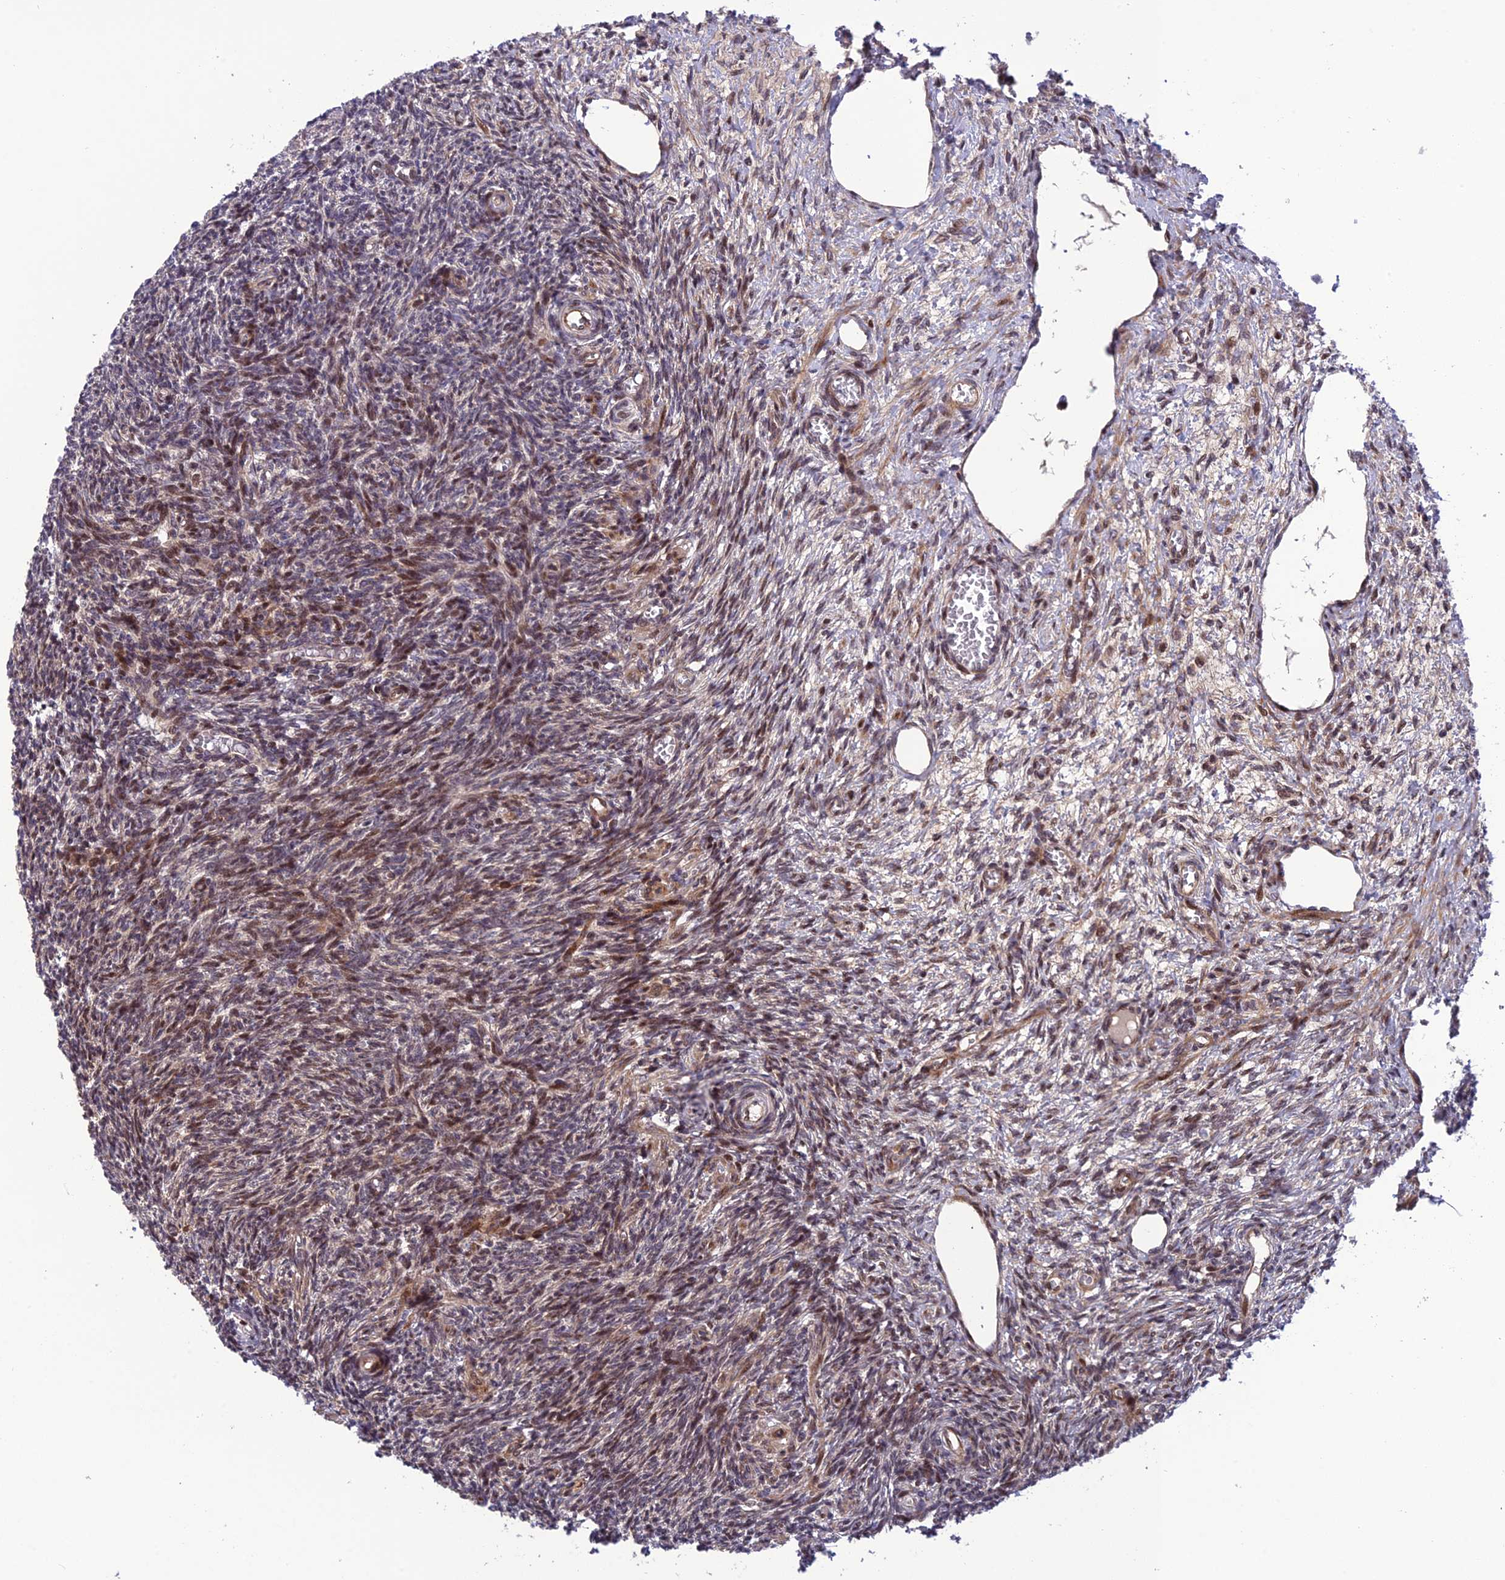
{"staining": {"intensity": "moderate", "quantity": "25%-75%", "location": "cytoplasmic/membranous,nuclear"}, "tissue": "ovary", "cell_type": "Ovarian stroma cells", "image_type": "normal", "snomed": [{"axis": "morphology", "description": "Normal tissue, NOS"}, {"axis": "topography", "description": "Ovary"}], "caption": "Ovary stained with a brown dye shows moderate cytoplasmic/membranous,nuclear positive staining in about 25%-75% of ovarian stroma cells.", "gene": "SMIM7", "patient": {"sex": "female", "age": 27}}